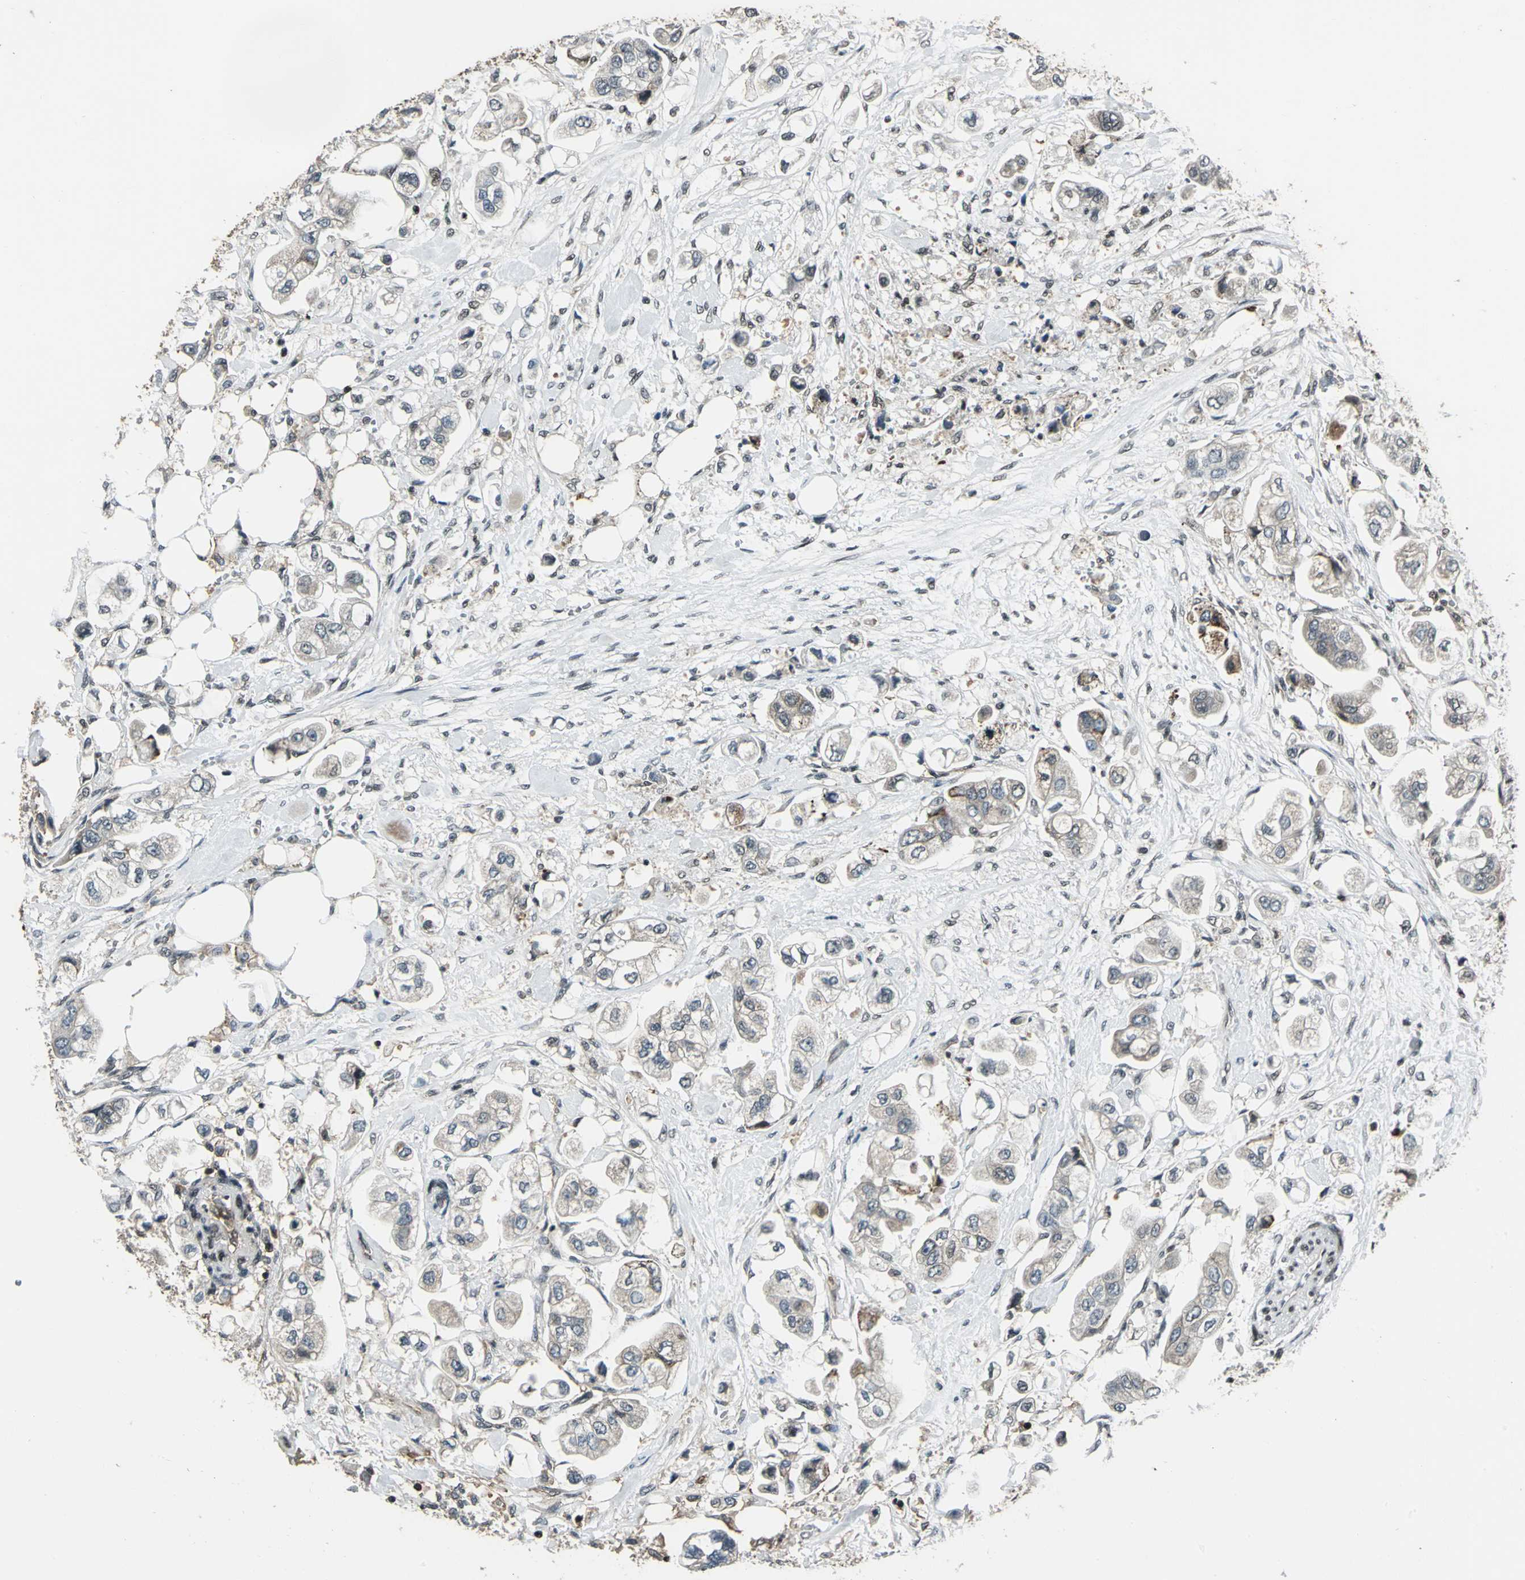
{"staining": {"intensity": "negative", "quantity": "none", "location": "none"}, "tissue": "stomach cancer", "cell_type": "Tumor cells", "image_type": "cancer", "snomed": [{"axis": "morphology", "description": "Adenocarcinoma, NOS"}, {"axis": "topography", "description": "Stomach"}], "caption": "Protein analysis of stomach adenocarcinoma demonstrates no significant positivity in tumor cells. Nuclei are stained in blue.", "gene": "NR2C2", "patient": {"sex": "male", "age": 62}}